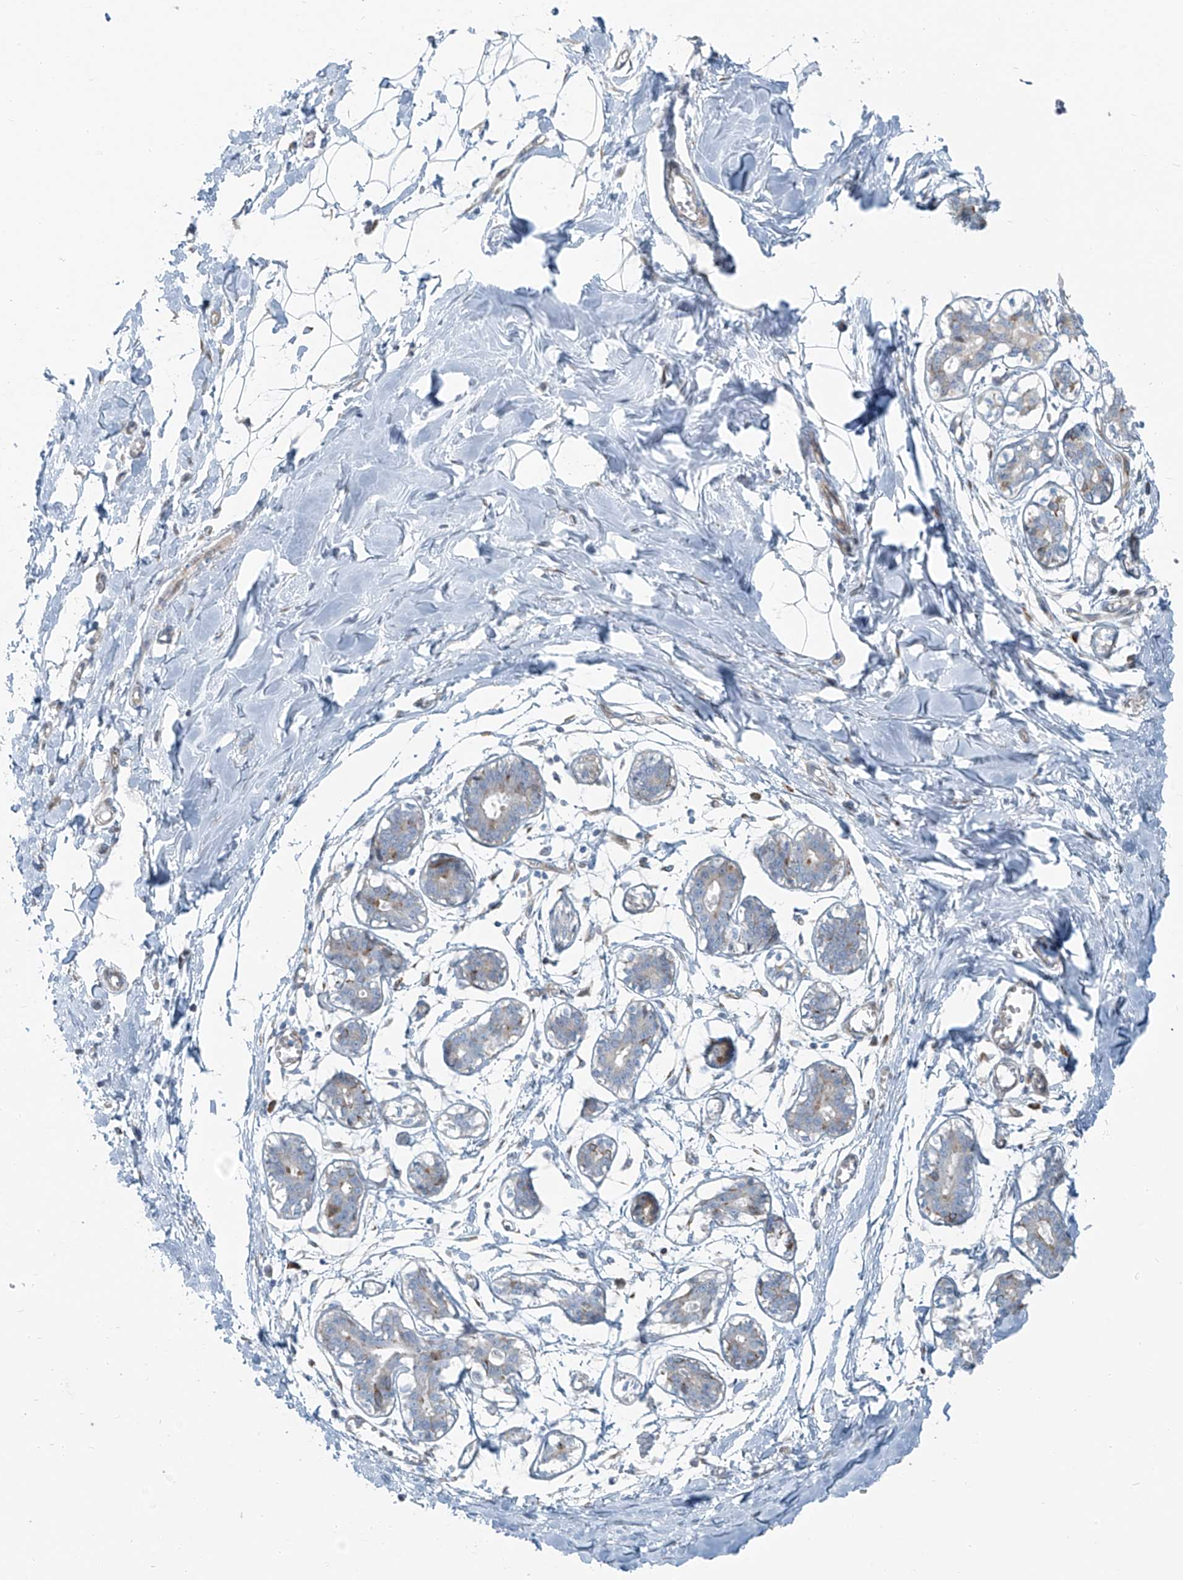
{"staining": {"intensity": "negative", "quantity": "none", "location": "none"}, "tissue": "breast", "cell_type": "Adipocytes", "image_type": "normal", "snomed": [{"axis": "morphology", "description": "Normal tissue, NOS"}, {"axis": "topography", "description": "Breast"}], "caption": "Immunohistochemical staining of unremarkable human breast reveals no significant expression in adipocytes. Nuclei are stained in blue.", "gene": "HIC2", "patient": {"sex": "female", "age": 27}}